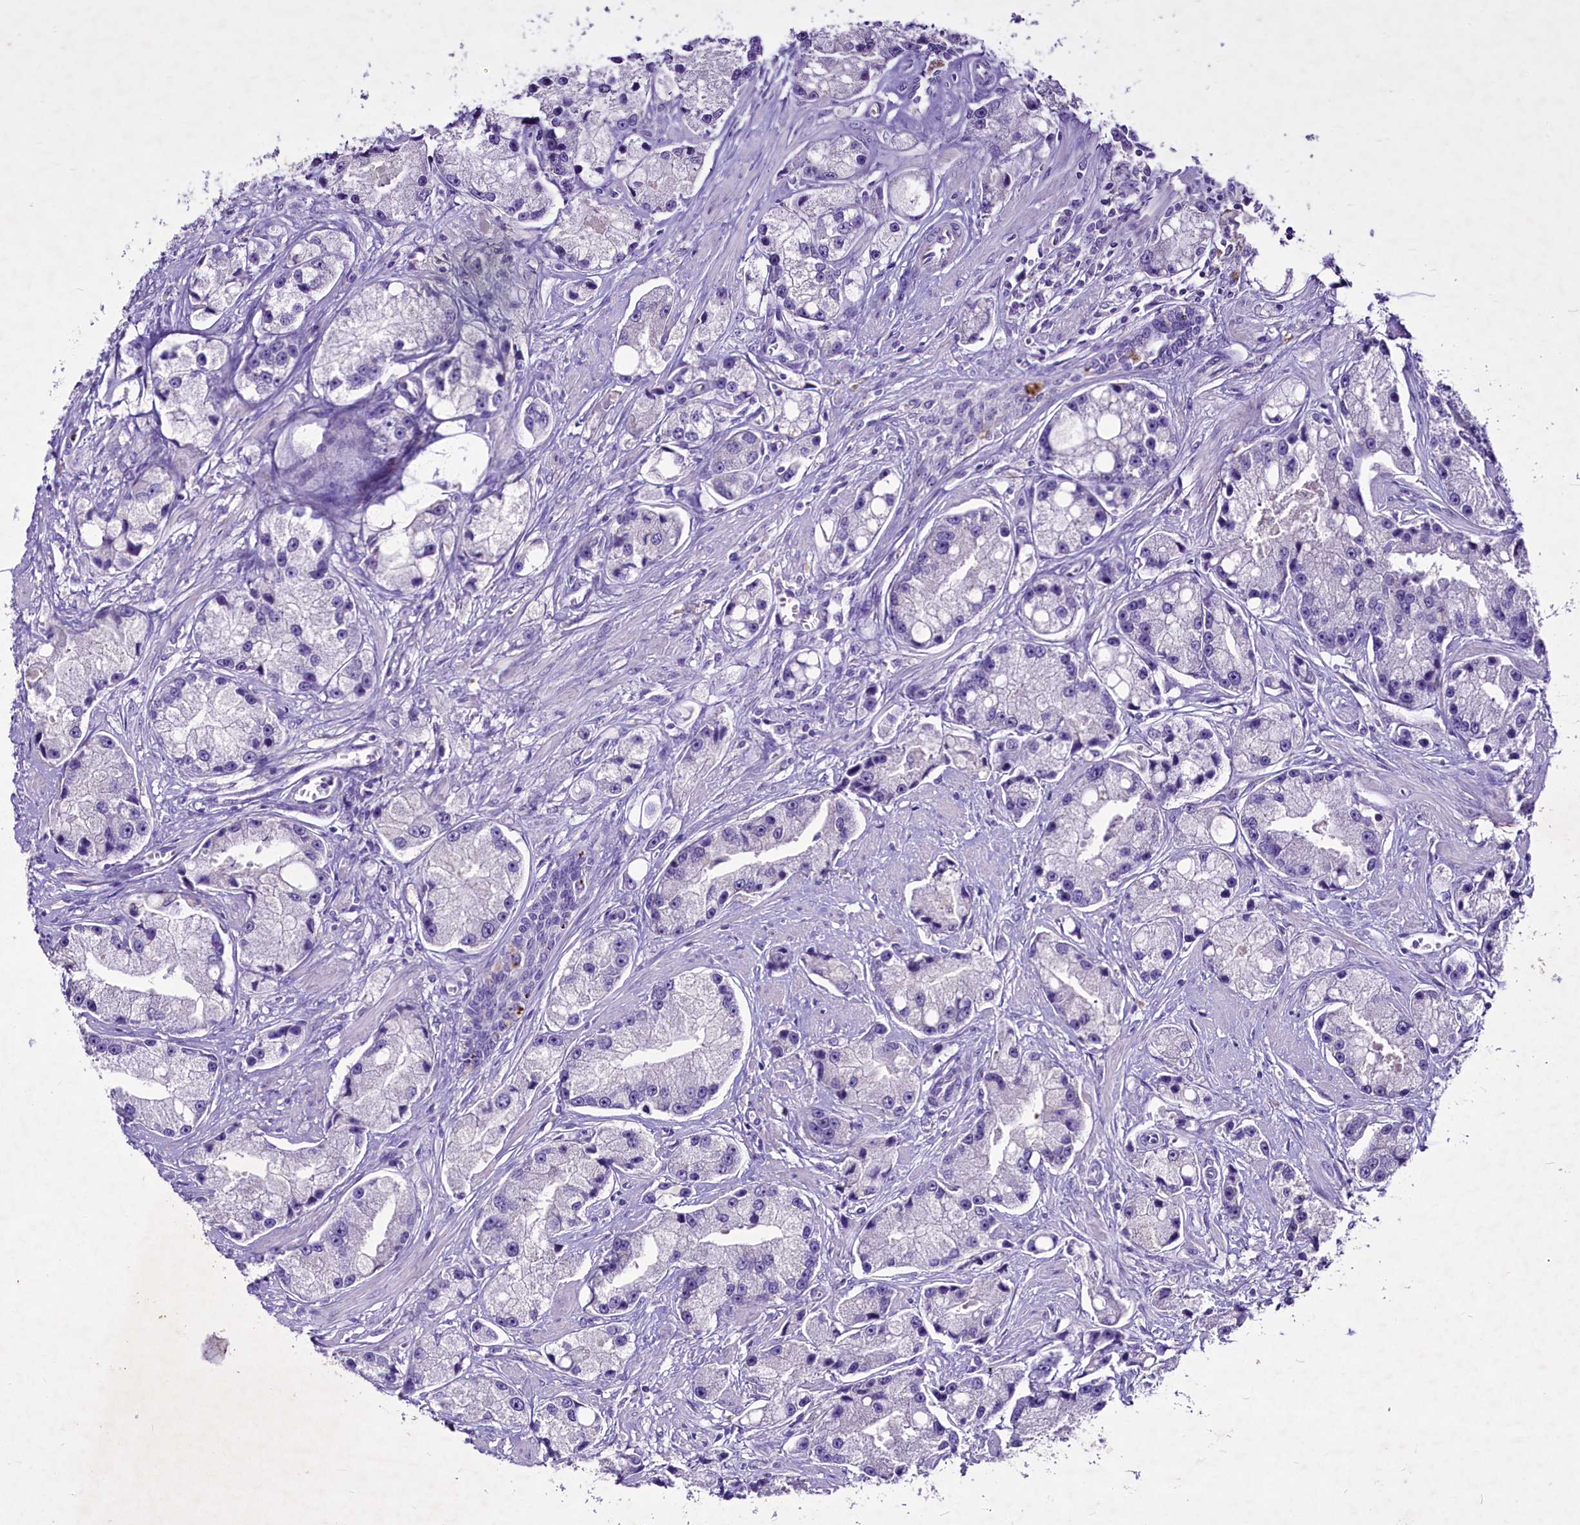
{"staining": {"intensity": "negative", "quantity": "none", "location": "none"}, "tissue": "prostate cancer", "cell_type": "Tumor cells", "image_type": "cancer", "snomed": [{"axis": "morphology", "description": "Adenocarcinoma, High grade"}, {"axis": "topography", "description": "Prostate"}], "caption": "Photomicrograph shows no significant protein positivity in tumor cells of prostate cancer.", "gene": "FAM209B", "patient": {"sex": "male", "age": 74}}